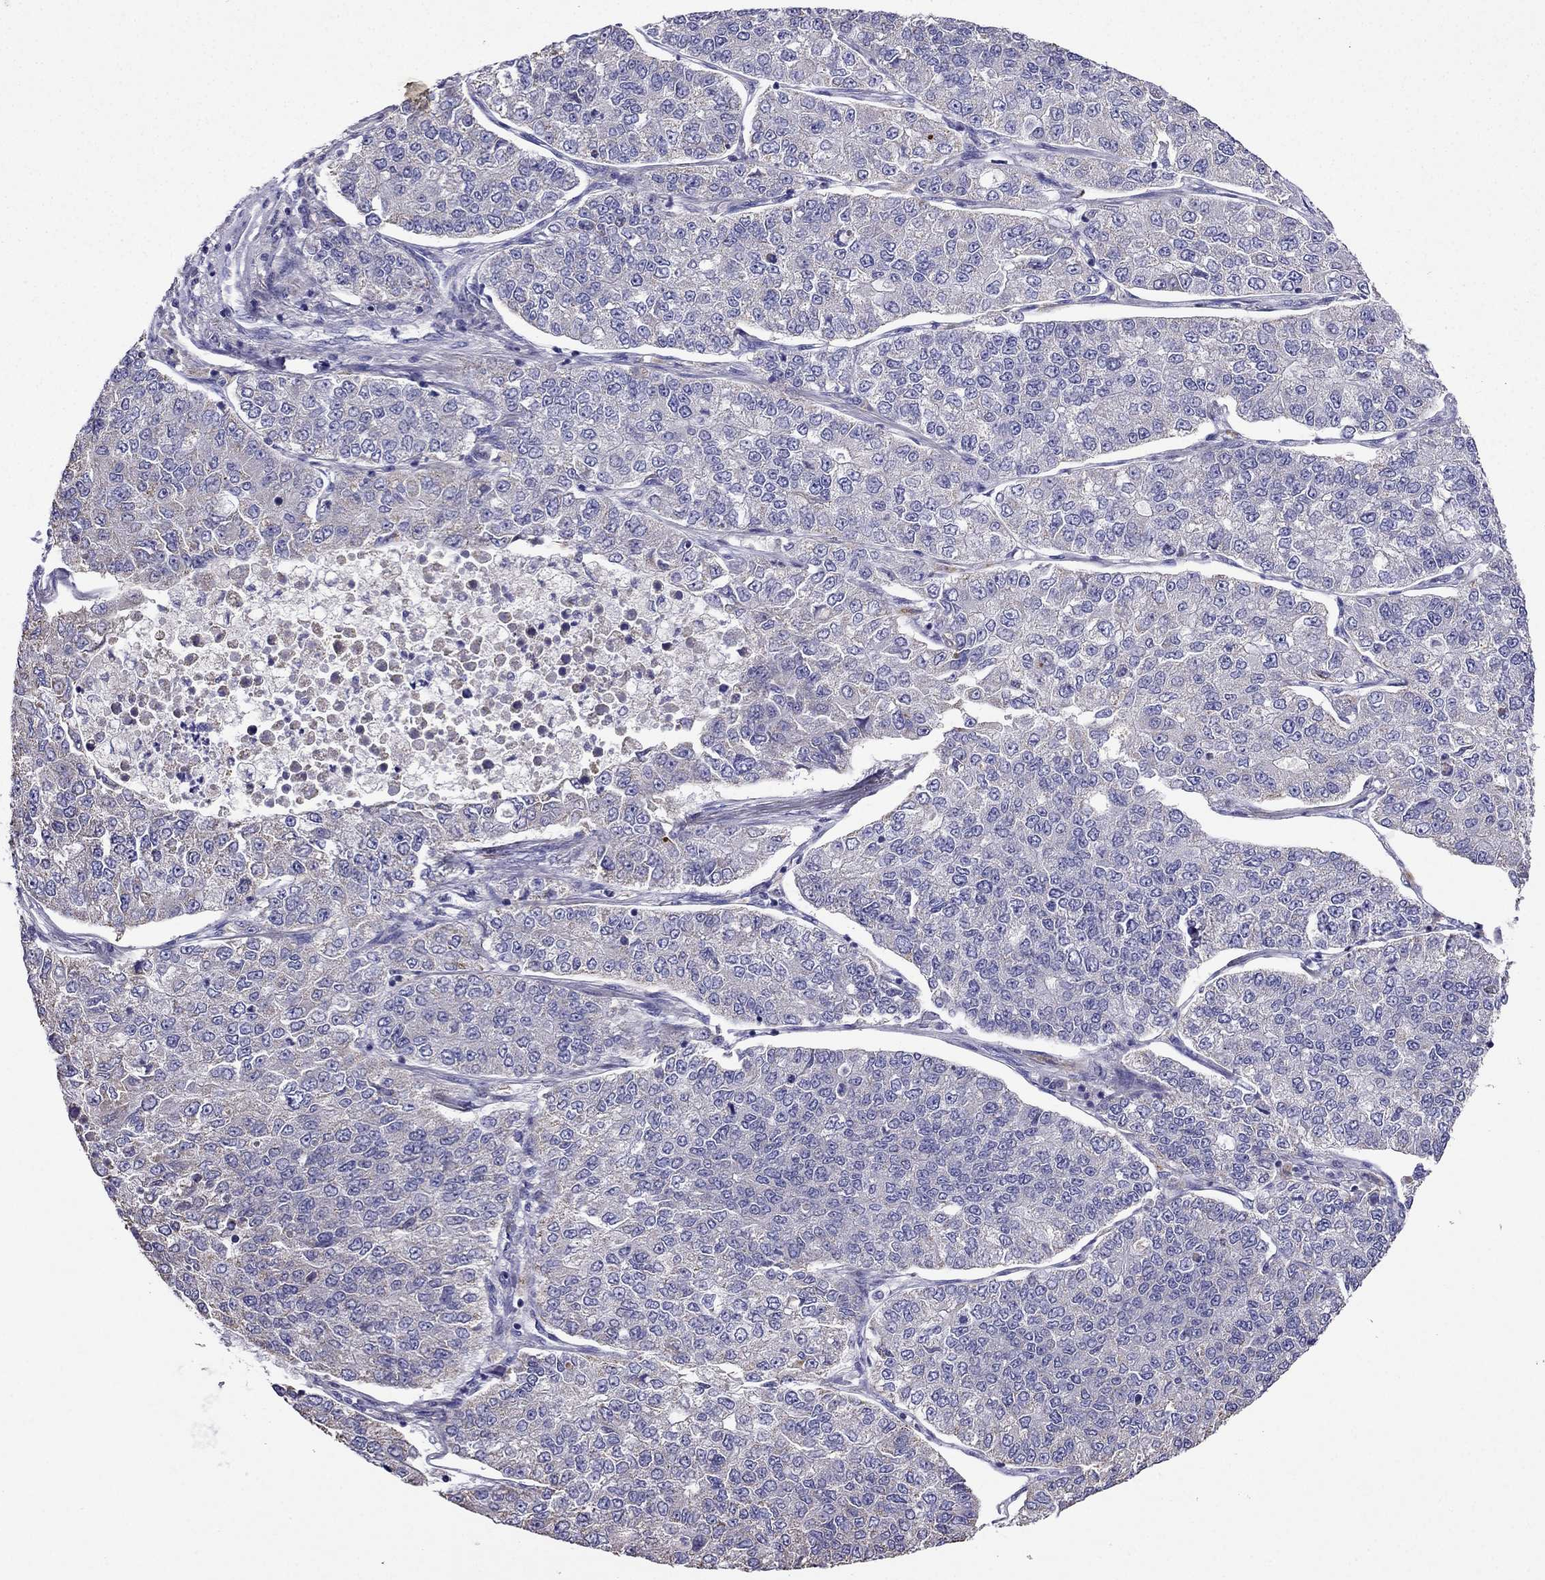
{"staining": {"intensity": "negative", "quantity": "none", "location": "none"}, "tissue": "lung cancer", "cell_type": "Tumor cells", "image_type": "cancer", "snomed": [{"axis": "morphology", "description": "Adenocarcinoma, NOS"}, {"axis": "topography", "description": "Lung"}], "caption": "Protein analysis of lung cancer demonstrates no significant positivity in tumor cells.", "gene": "DSC1", "patient": {"sex": "male", "age": 49}}